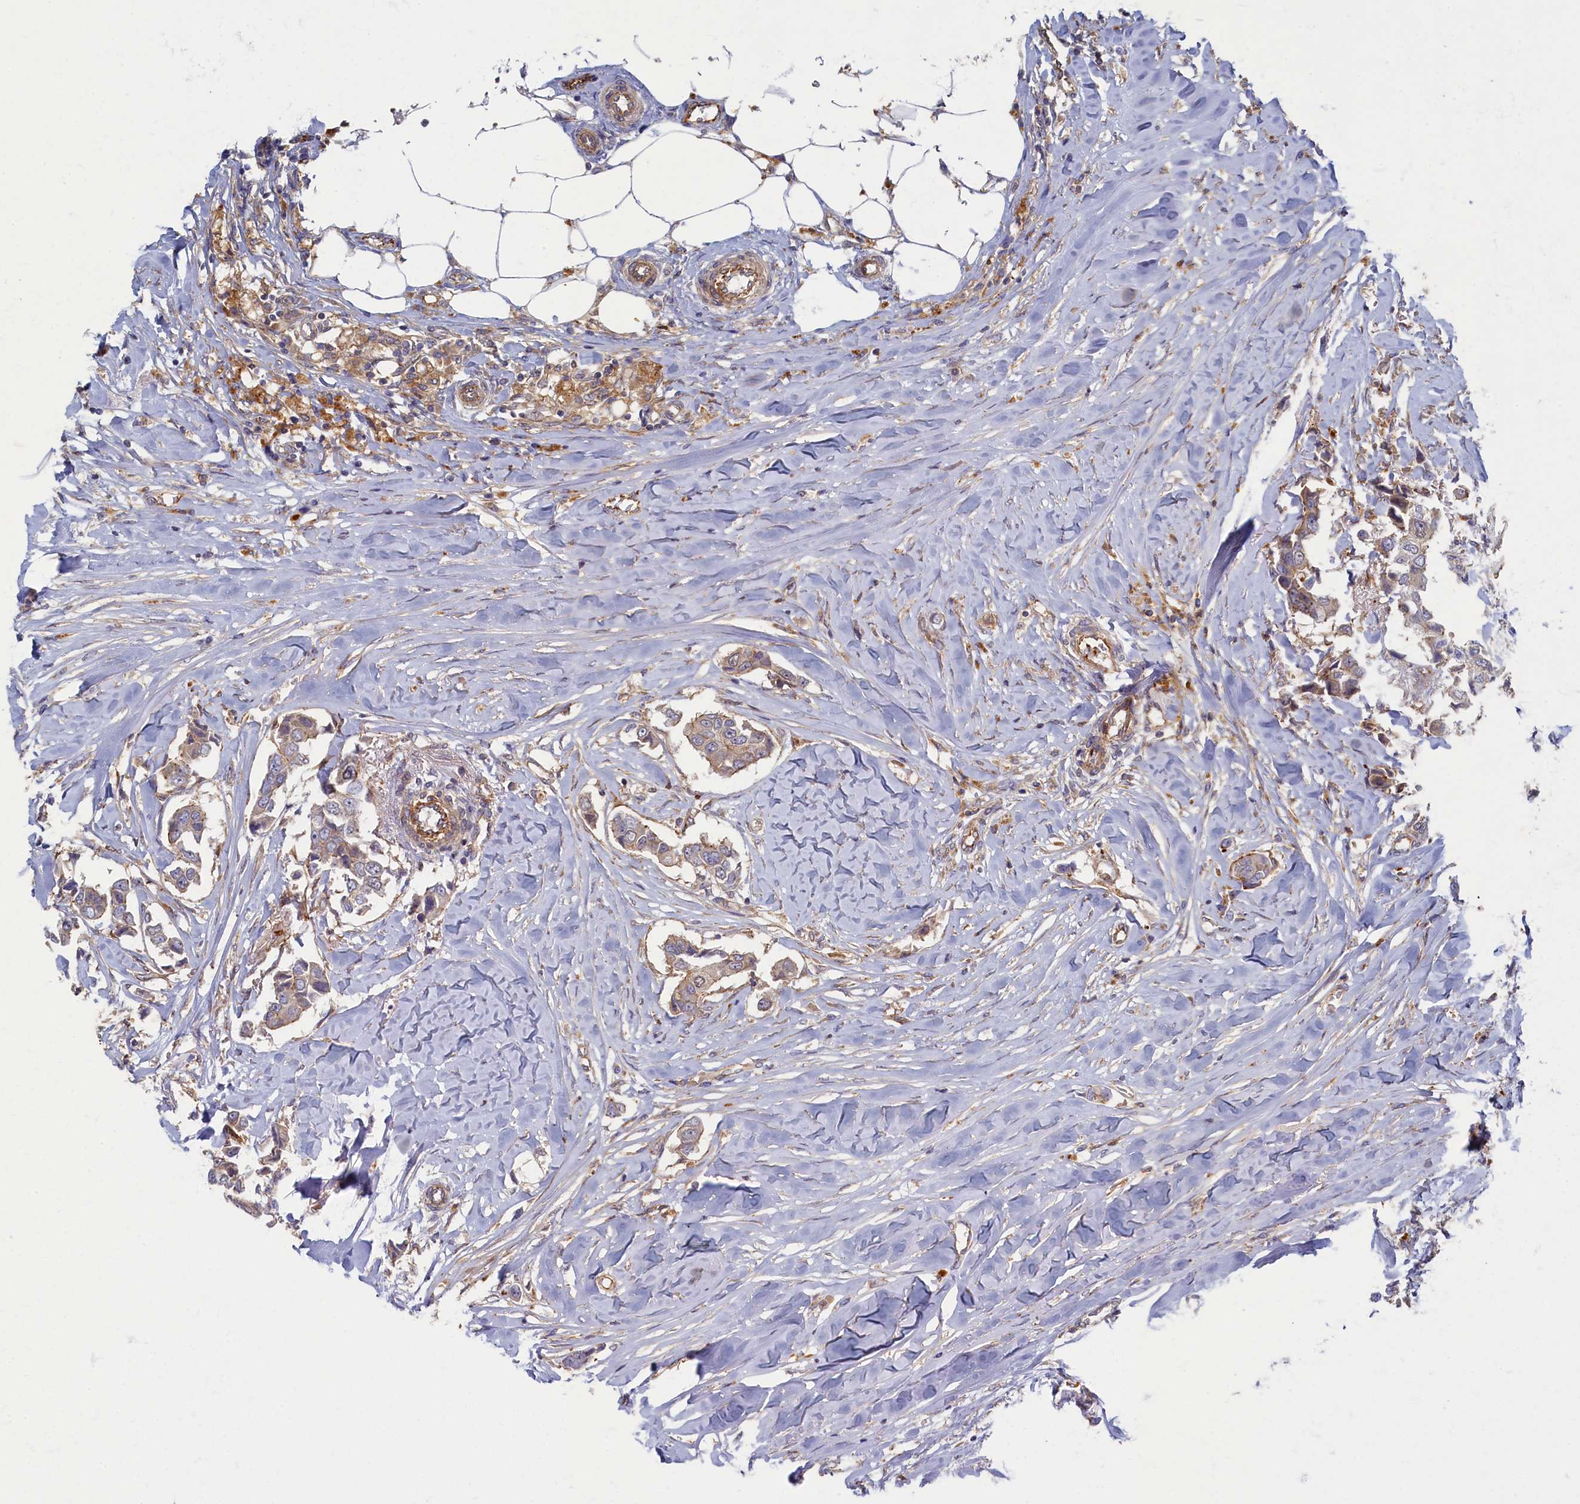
{"staining": {"intensity": "weak", "quantity": "<25%", "location": "cytoplasmic/membranous"}, "tissue": "breast cancer", "cell_type": "Tumor cells", "image_type": "cancer", "snomed": [{"axis": "morphology", "description": "Duct carcinoma"}, {"axis": "topography", "description": "Breast"}], "caption": "Immunohistochemical staining of breast cancer (invasive ductal carcinoma) demonstrates no significant expression in tumor cells.", "gene": "PSMG2", "patient": {"sex": "female", "age": 80}}